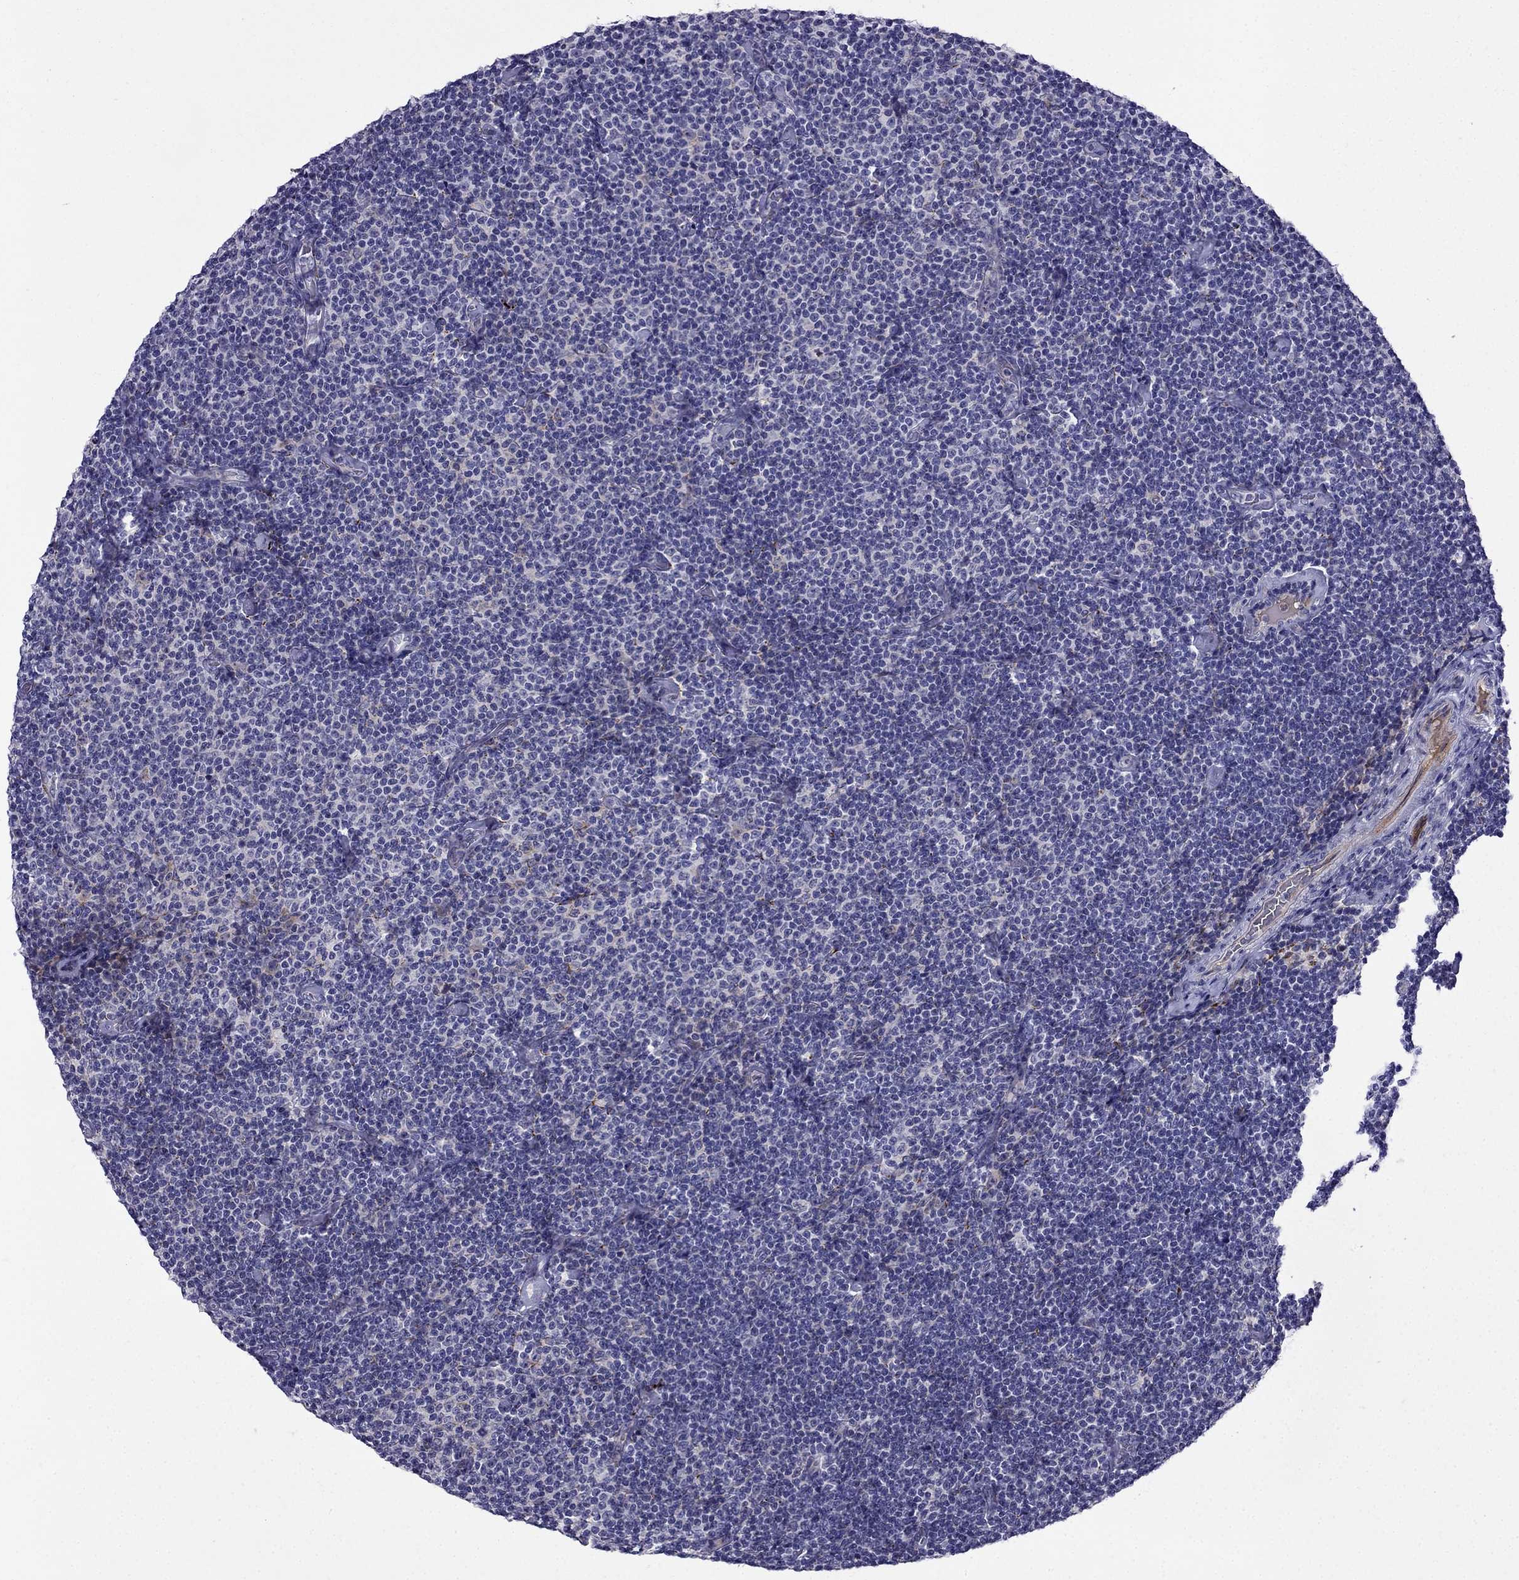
{"staining": {"intensity": "negative", "quantity": "none", "location": "none"}, "tissue": "lymphoma", "cell_type": "Tumor cells", "image_type": "cancer", "snomed": [{"axis": "morphology", "description": "Malignant lymphoma, non-Hodgkin's type, Low grade"}, {"axis": "topography", "description": "Lymph node"}], "caption": "IHC of human lymphoma reveals no positivity in tumor cells.", "gene": "PI16", "patient": {"sex": "male", "age": 81}}